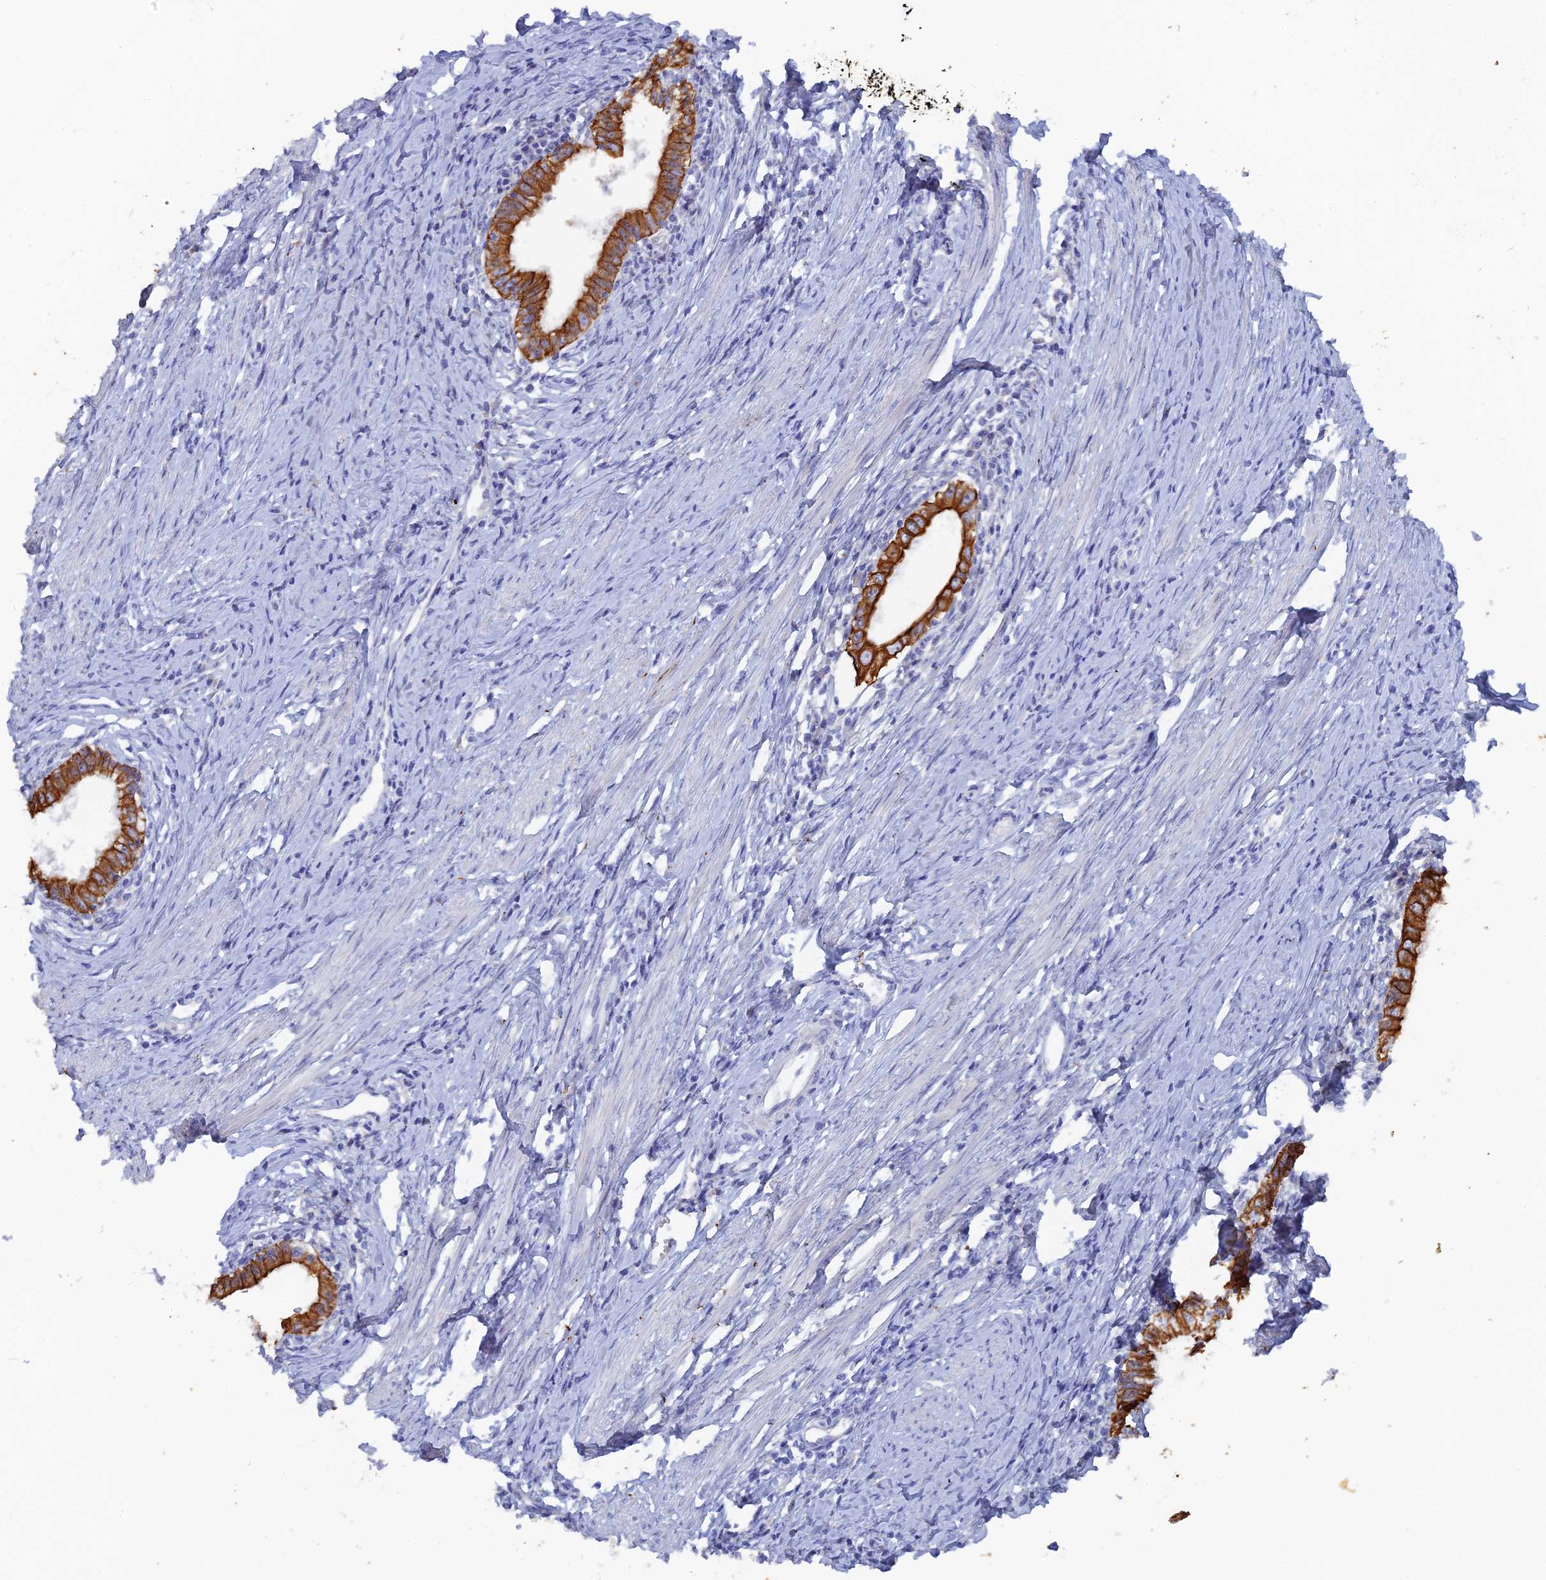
{"staining": {"intensity": "strong", "quantity": ">75%", "location": "cytoplasmic/membranous"}, "tissue": "cervical cancer", "cell_type": "Tumor cells", "image_type": "cancer", "snomed": [{"axis": "morphology", "description": "Adenocarcinoma, NOS"}, {"axis": "topography", "description": "Cervix"}], "caption": "Cervical cancer (adenocarcinoma) tissue exhibits strong cytoplasmic/membranous positivity in approximately >75% of tumor cells, visualized by immunohistochemistry.", "gene": "SRFBP1", "patient": {"sex": "female", "age": 36}}